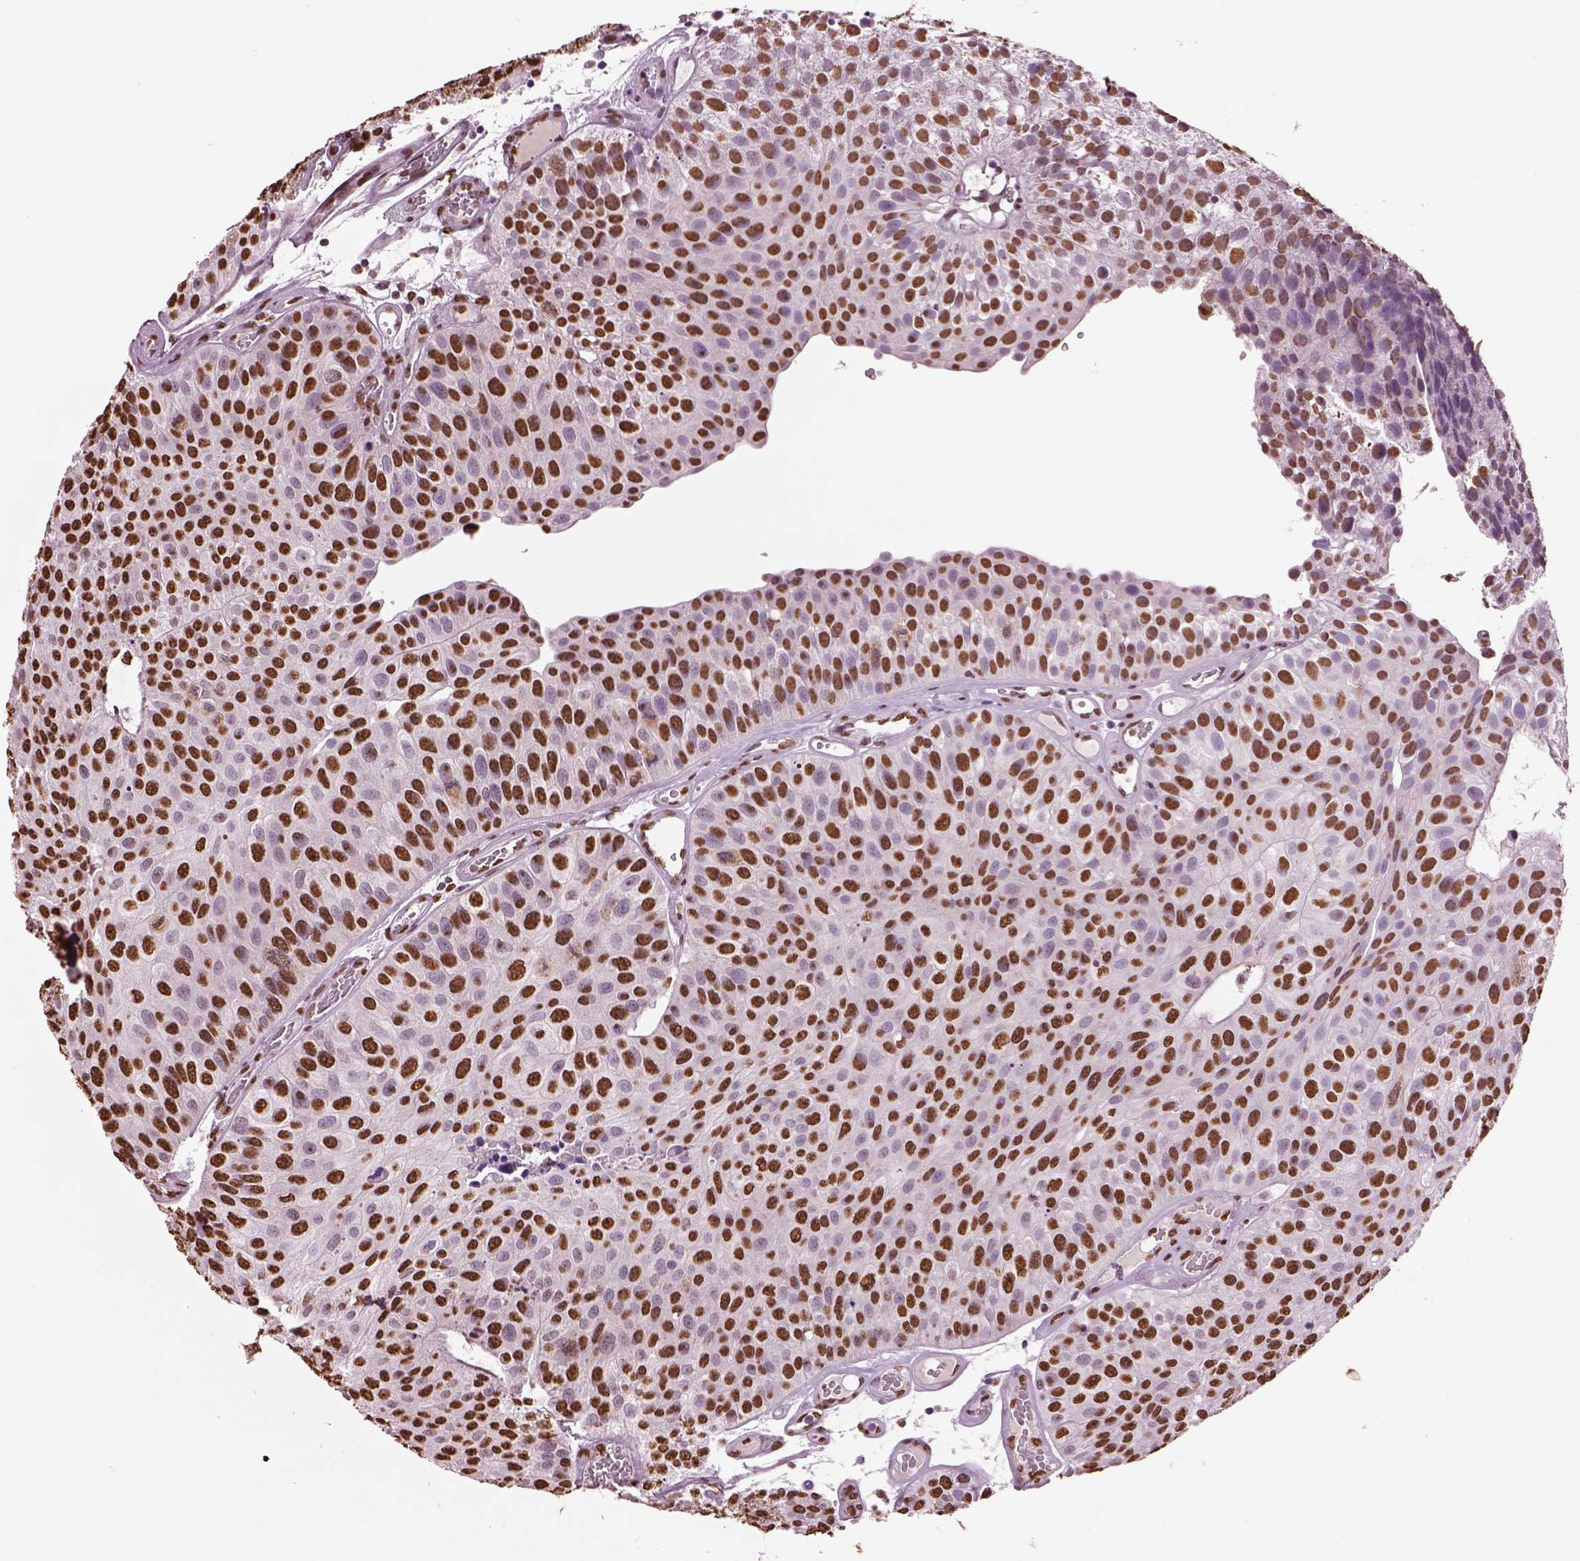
{"staining": {"intensity": "strong", "quantity": "25%-75%", "location": "nuclear"}, "tissue": "urothelial cancer", "cell_type": "Tumor cells", "image_type": "cancer", "snomed": [{"axis": "morphology", "description": "Urothelial carcinoma, Low grade"}, {"axis": "topography", "description": "Urinary bladder"}], "caption": "Human urothelial cancer stained with a protein marker demonstrates strong staining in tumor cells.", "gene": "DDX3X", "patient": {"sex": "female", "age": 87}}